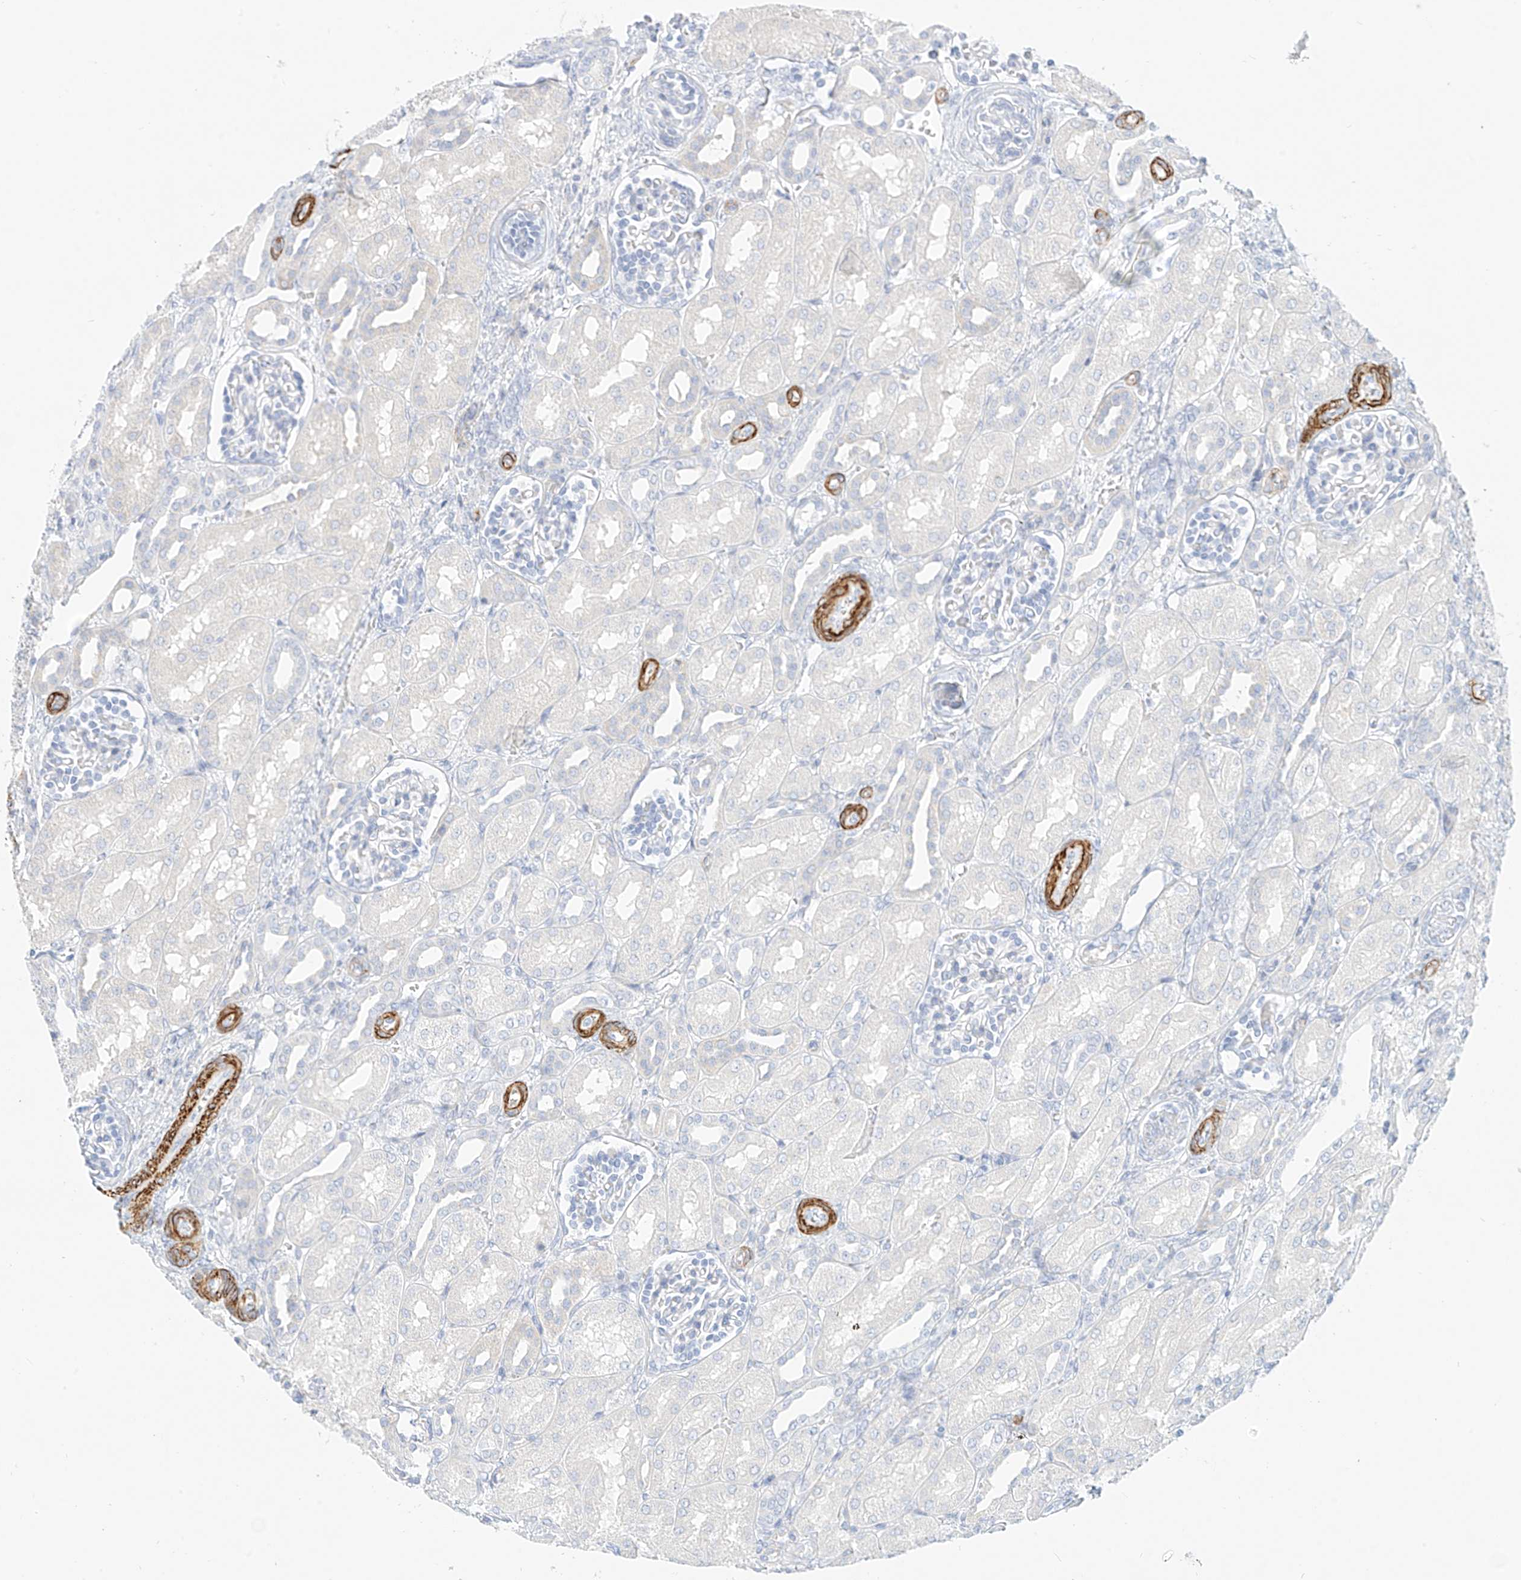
{"staining": {"intensity": "negative", "quantity": "none", "location": "none"}, "tissue": "kidney", "cell_type": "Cells in glomeruli", "image_type": "normal", "snomed": [{"axis": "morphology", "description": "Normal tissue, NOS"}, {"axis": "morphology", "description": "Neoplasm, malignant, NOS"}, {"axis": "topography", "description": "Kidney"}], "caption": "Immunohistochemistry (IHC) of unremarkable human kidney shows no expression in cells in glomeruli.", "gene": "ST3GAL5", "patient": {"sex": "female", "age": 1}}